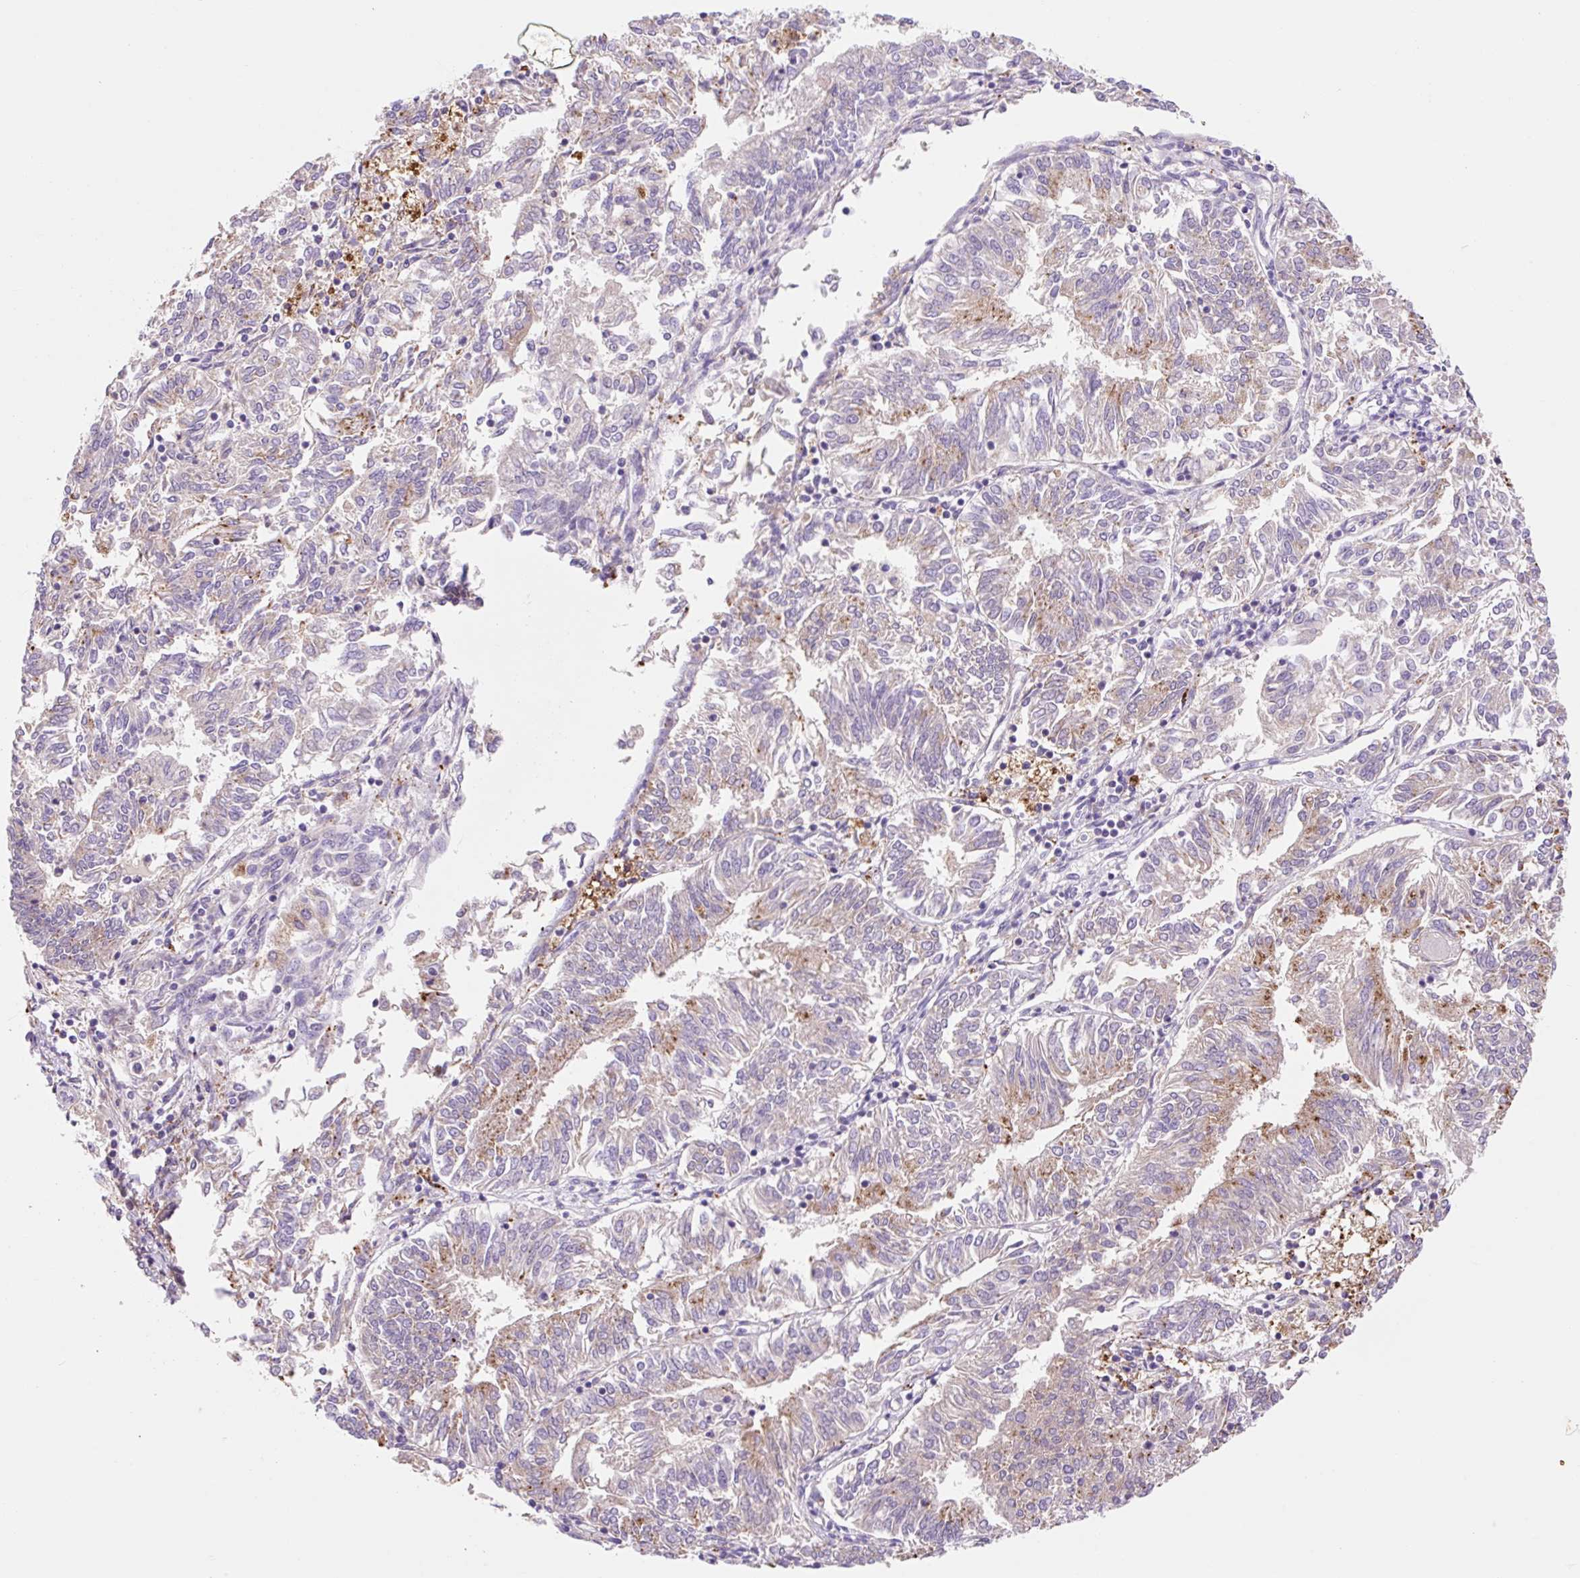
{"staining": {"intensity": "moderate", "quantity": "25%-75%", "location": "cytoplasmic/membranous"}, "tissue": "endometrial cancer", "cell_type": "Tumor cells", "image_type": "cancer", "snomed": [{"axis": "morphology", "description": "Adenocarcinoma, NOS"}, {"axis": "topography", "description": "Endometrium"}], "caption": "The photomicrograph reveals a brown stain indicating the presence of a protein in the cytoplasmic/membranous of tumor cells in endometrial cancer (adenocarcinoma).", "gene": "HEXA", "patient": {"sex": "female", "age": 58}}